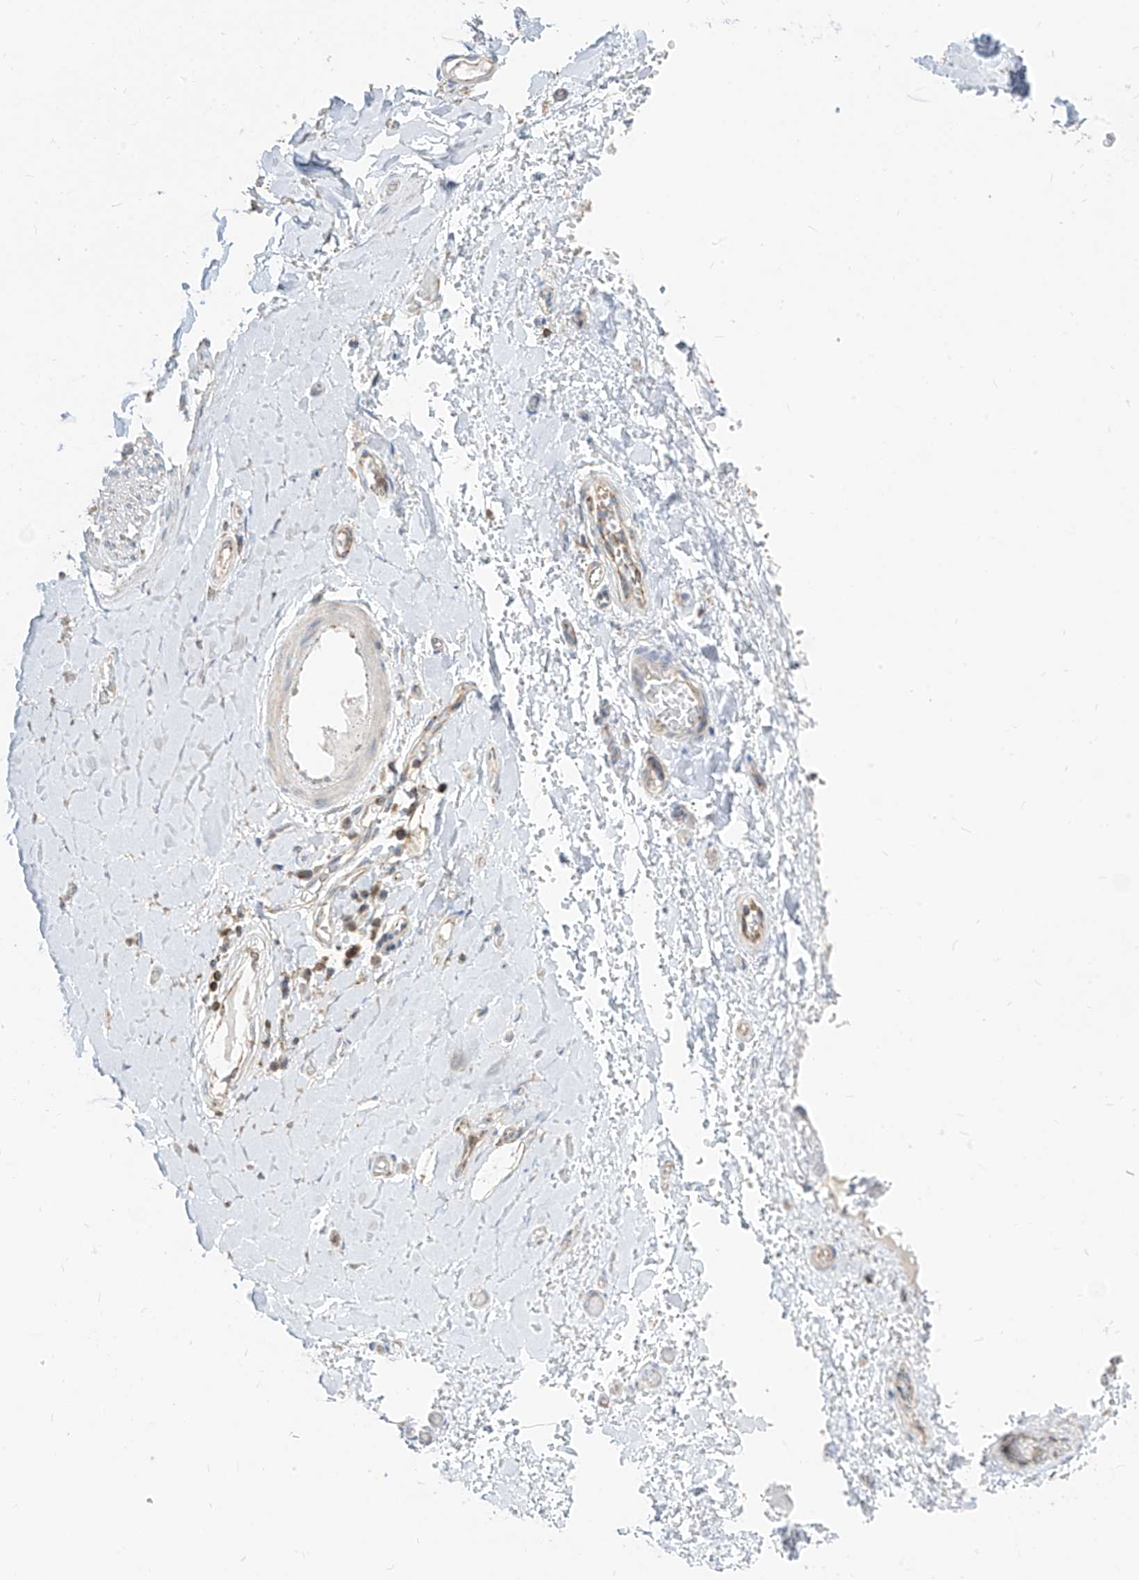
{"staining": {"intensity": "weak", "quantity": "<25%", "location": "cytoplasmic/membranous"}, "tissue": "adipose tissue", "cell_type": "Adipocytes", "image_type": "normal", "snomed": [{"axis": "morphology", "description": "Normal tissue, NOS"}, {"axis": "morphology", "description": "Adenocarcinoma, NOS"}, {"axis": "topography", "description": "Stomach, upper"}, {"axis": "topography", "description": "Peripheral nerve tissue"}], "caption": "Adipocytes are negative for protein expression in normal human adipose tissue. (Brightfield microscopy of DAB (3,3'-diaminobenzidine) immunohistochemistry at high magnification).", "gene": "ETHE1", "patient": {"sex": "male", "age": 62}}